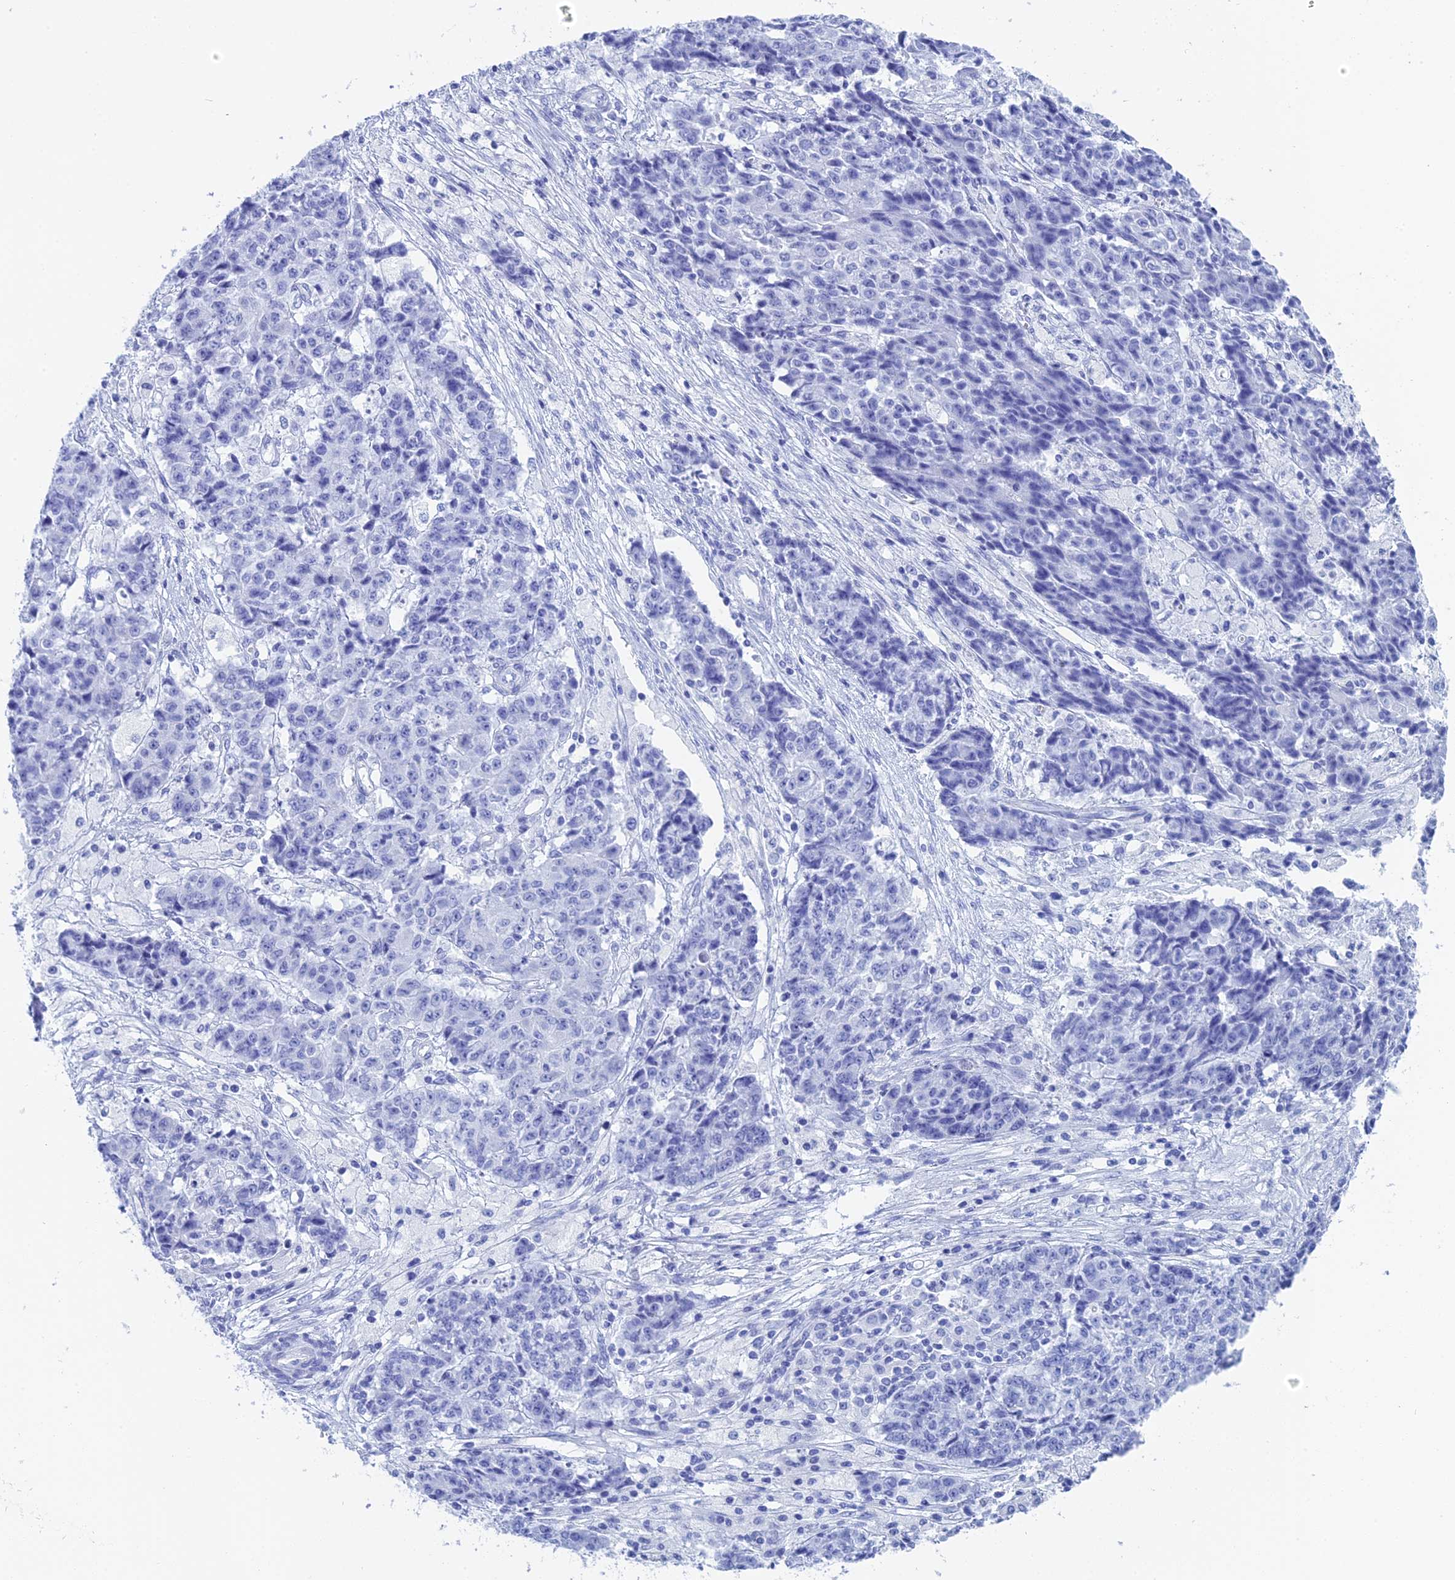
{"staining": {"intensity": "negative", "quantity": "none", "location": "none"}, "tissue": "ovarian cancer", "cell_type": "Tumor cells", "image_type": "cancer", "snomed": [{"axis": "morphology", "description": "Carcinoma, endometroid"}, {"axis": "topography", "description": "Ovary"}], "caption": "An immunohistochemistry histopathology image of ovarian cancer is shown. There is no staining in tumor cells of ovarian cancer.", "gene": "TEX101", "patient": {"sex": "female", "age": 42}}